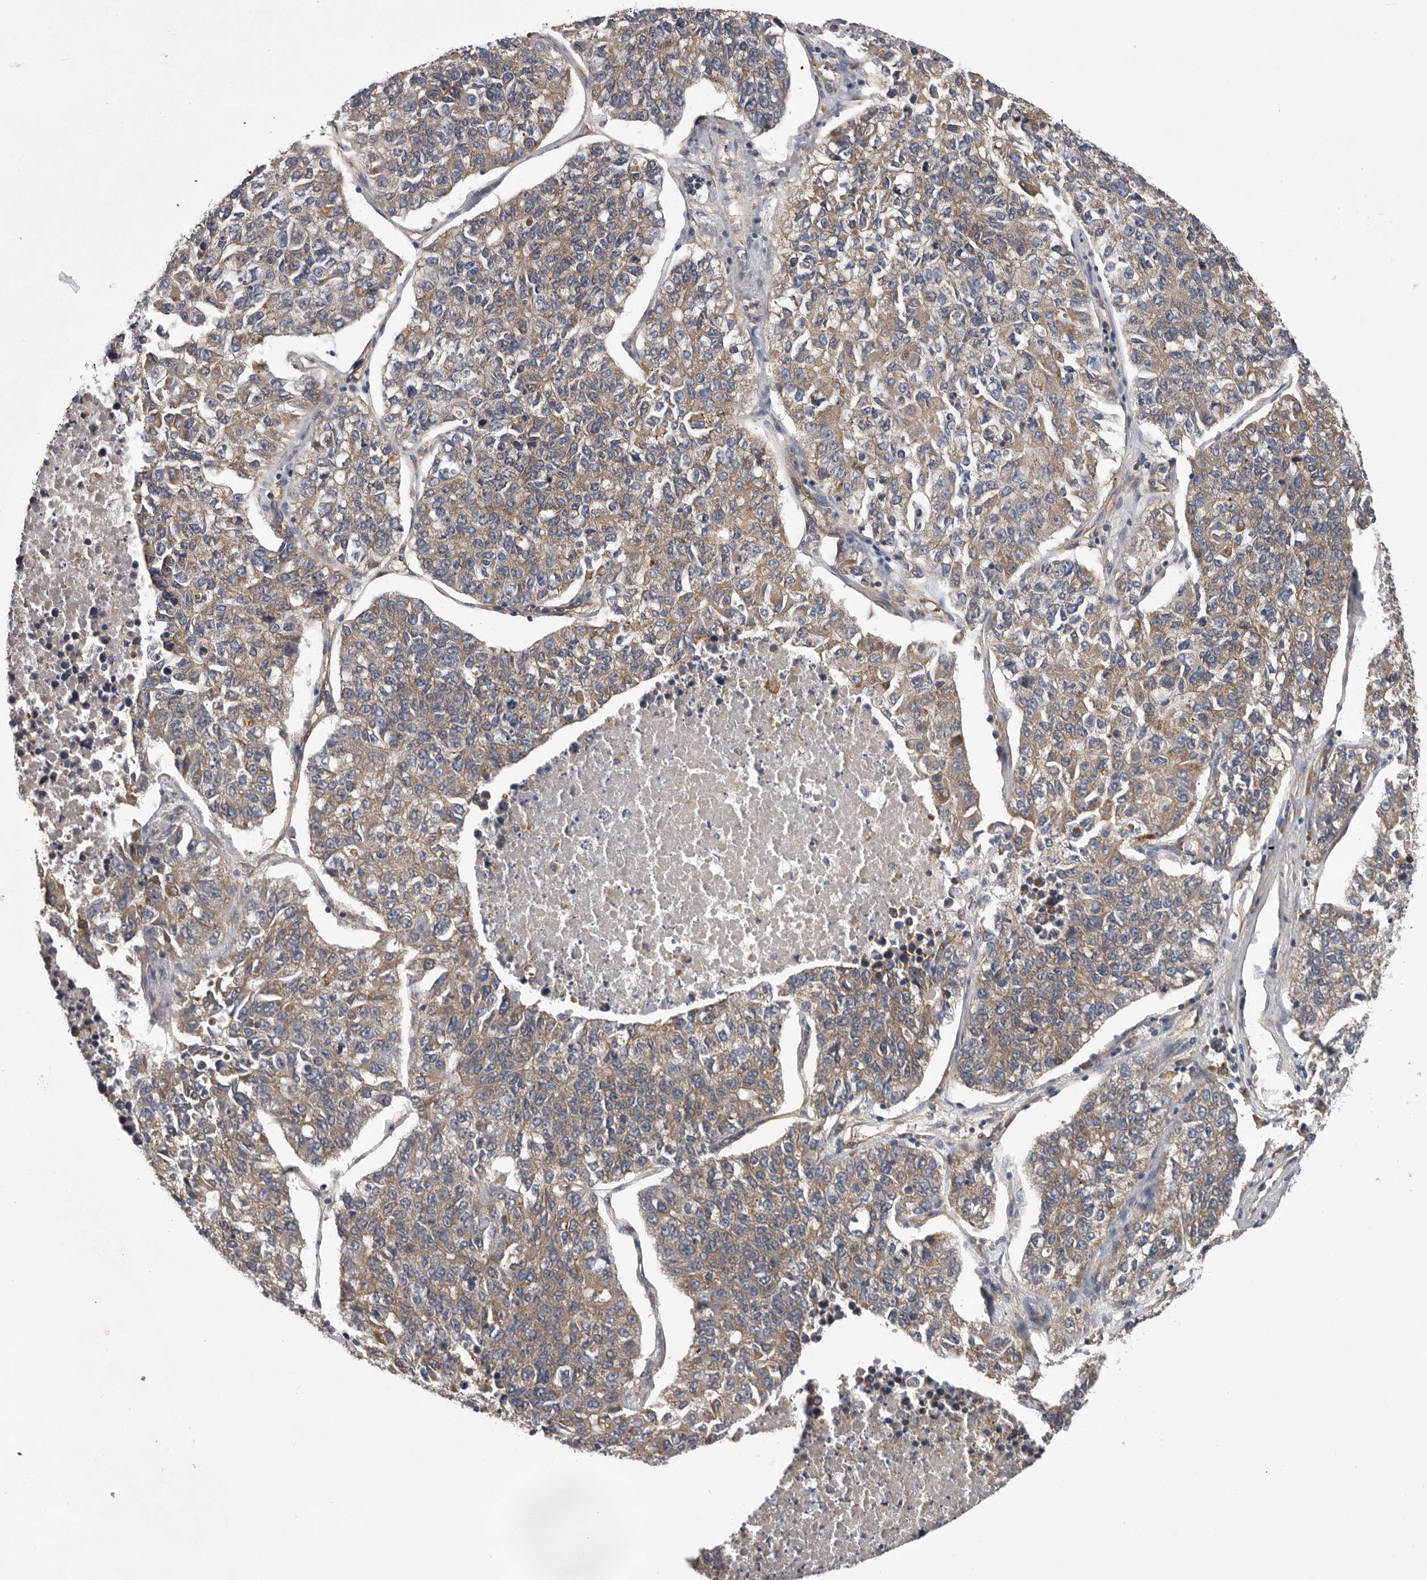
{"staining": {"intensity": "weak", "quantity": ">75%", "location": "cytoplasmic/membranous"}, "tissue": "lung cancer", "cell_type": "Tumor cells", "image_type": "cancer", "snomed": [{"axis": "morphology", "description": "Adenocarcinoma, NOS"}, {"axis": "topography", "description": "Lung"}], "caption": "Immunohistochemistry (IHC) photomicrograph of human lung cancer (adenocarcinoma) stained for a protein (brown), which demonstrates low levels of weak cytoplasmic/membranous expression in about >75% of tumor cells.", "gene": "OXR1", "patient": {"sex": "male", "age": 49}}